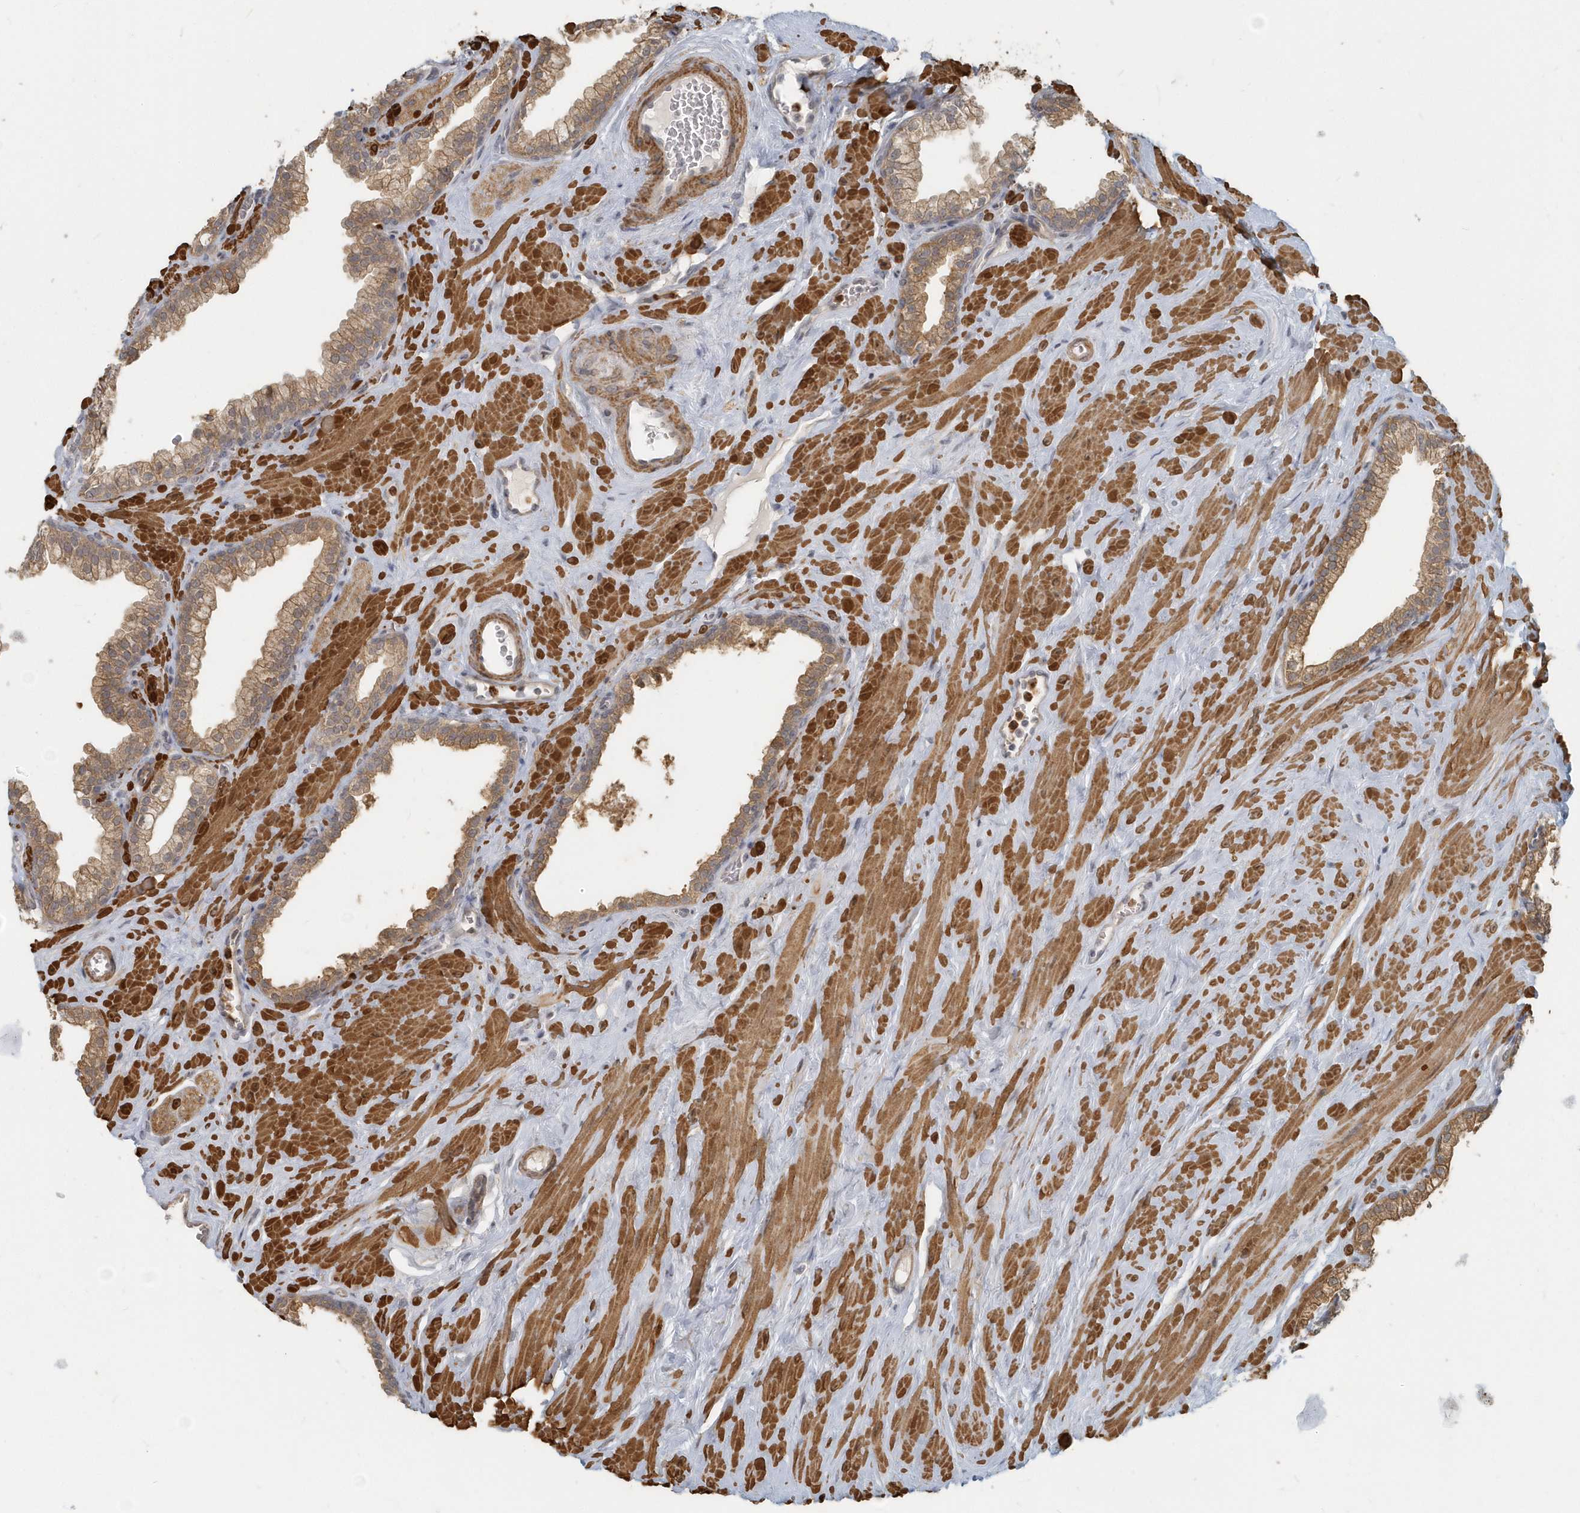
{"staining": {"intensity": "moderate", "quantity": "25%-75%", "location": "cytoplasmic/membranous"}, "tissue": "prostate", "cell_type": "Glandular cells", "image_type": "normal", "snomed": [{"axis": "morphology", "description": "Normal tissue, NOS"}, {"axis": "morphology", "description": "Urothelial carcinoma, Low grade"}, {"axis": "topography", "description": "Urinary bladder"}, {"axis": "topography", "description": "Prostate"}], "caption": "Protein expression analysis of normal prostate reveals moderate cytoplasmic/membranous expression in approximately 25%-75% of glandular cells.", "gene": "NAPB", "patient": {"sex": "male", "age": 60}}